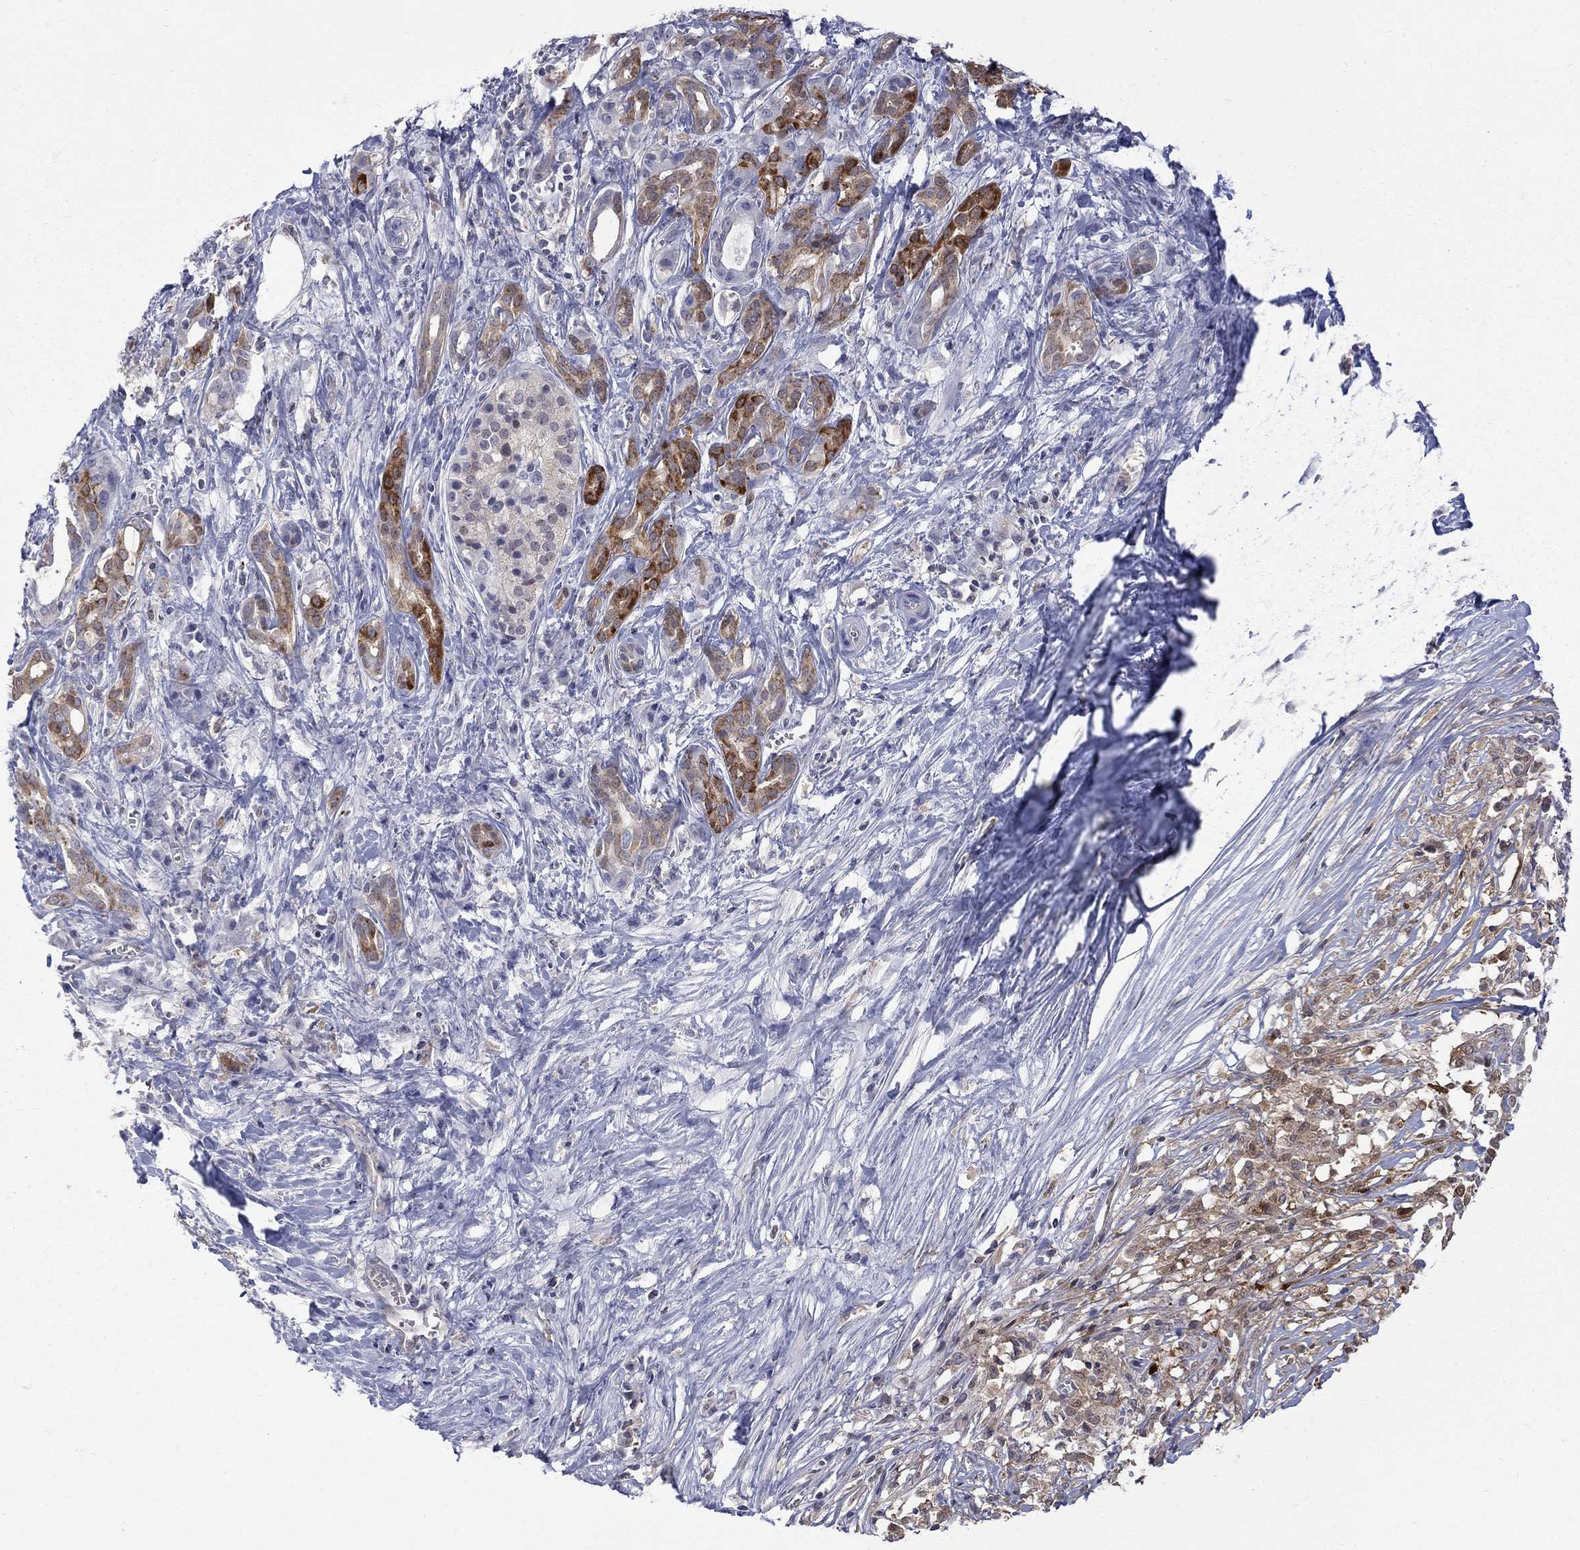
{"staining": {"intensity": "moderate", "quantity": "25%-75%", "location": "cytoplasmic/membranous"}, "tissue": "pancreatic cancer", "cell_type": "Tumor cells", "image_type": "cancer", "snomed": [{"axis": "morphology", "description": "Adenocarcinoma, NOS"}, {"axis": "topography", "description": "Pancreas"}], "caption": "Immunohistochemical staining of human pancreatic cancer (adenocarcinoma) demonstrates moderate cytoplasmic/membranous protein expression in about 25%-75% of tumor cells.", "gene": "HKDC1", "patient": {"sex": "male", "age": 61}}